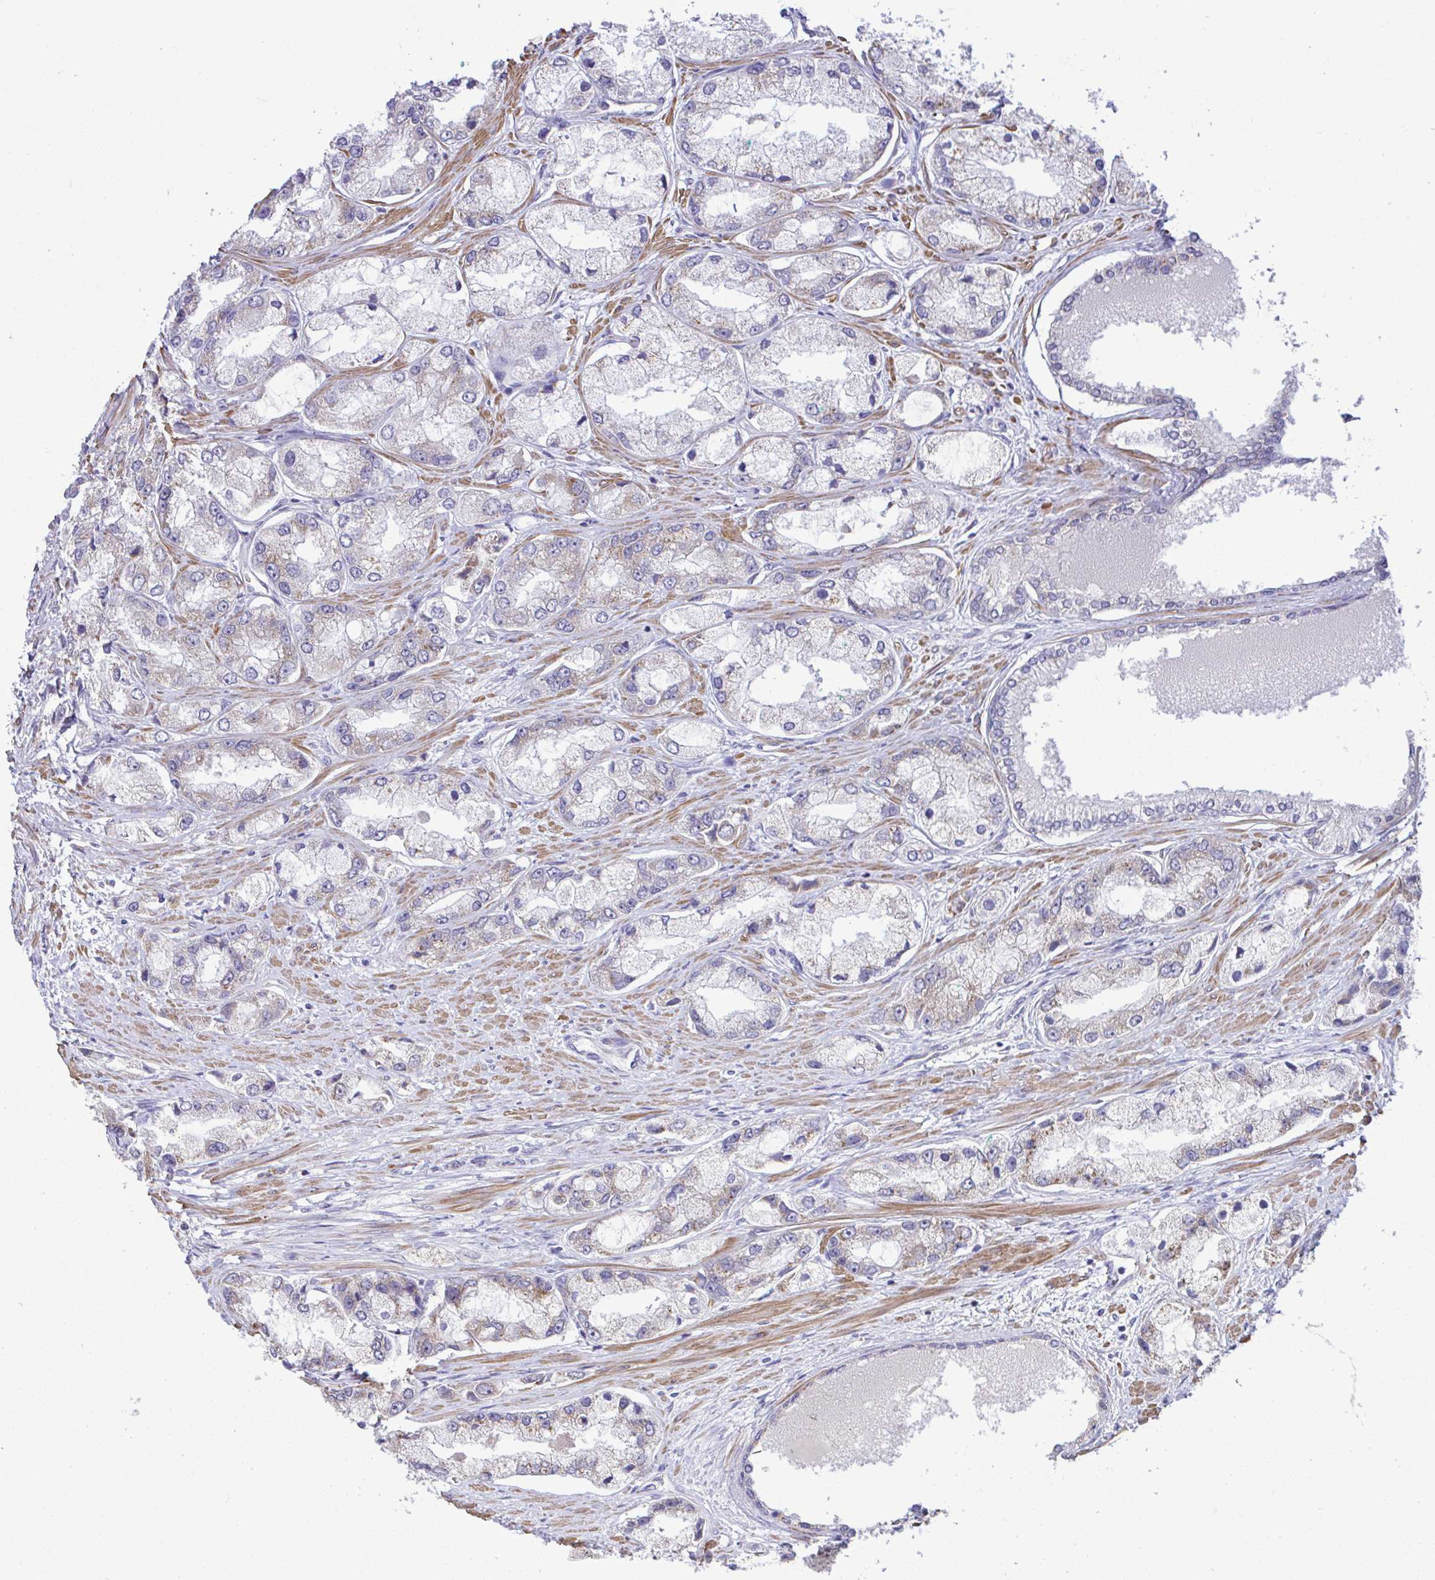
{"staining": {"intensity": "weak", "quantity": "<25%", "location": "cytoplasmic/membranous"}, "tissue": "prostate cancer", "cell_type": "Tumor cells", "image_type": "cancer", "snomed": [{"axis": "morphology", "description": "Adenocarcinoma, Low grade"}, {"axis": "topography", "description": "Prostate"}], "caption": "Immunohistochemistry photomicrograph of human prostate adenocarcinoma (low-grade) stained for a protein (brown), which reveals no positivity in tumor cells.", "gene": "SARS2", "patient": {"sex": "male", "age": 69}}